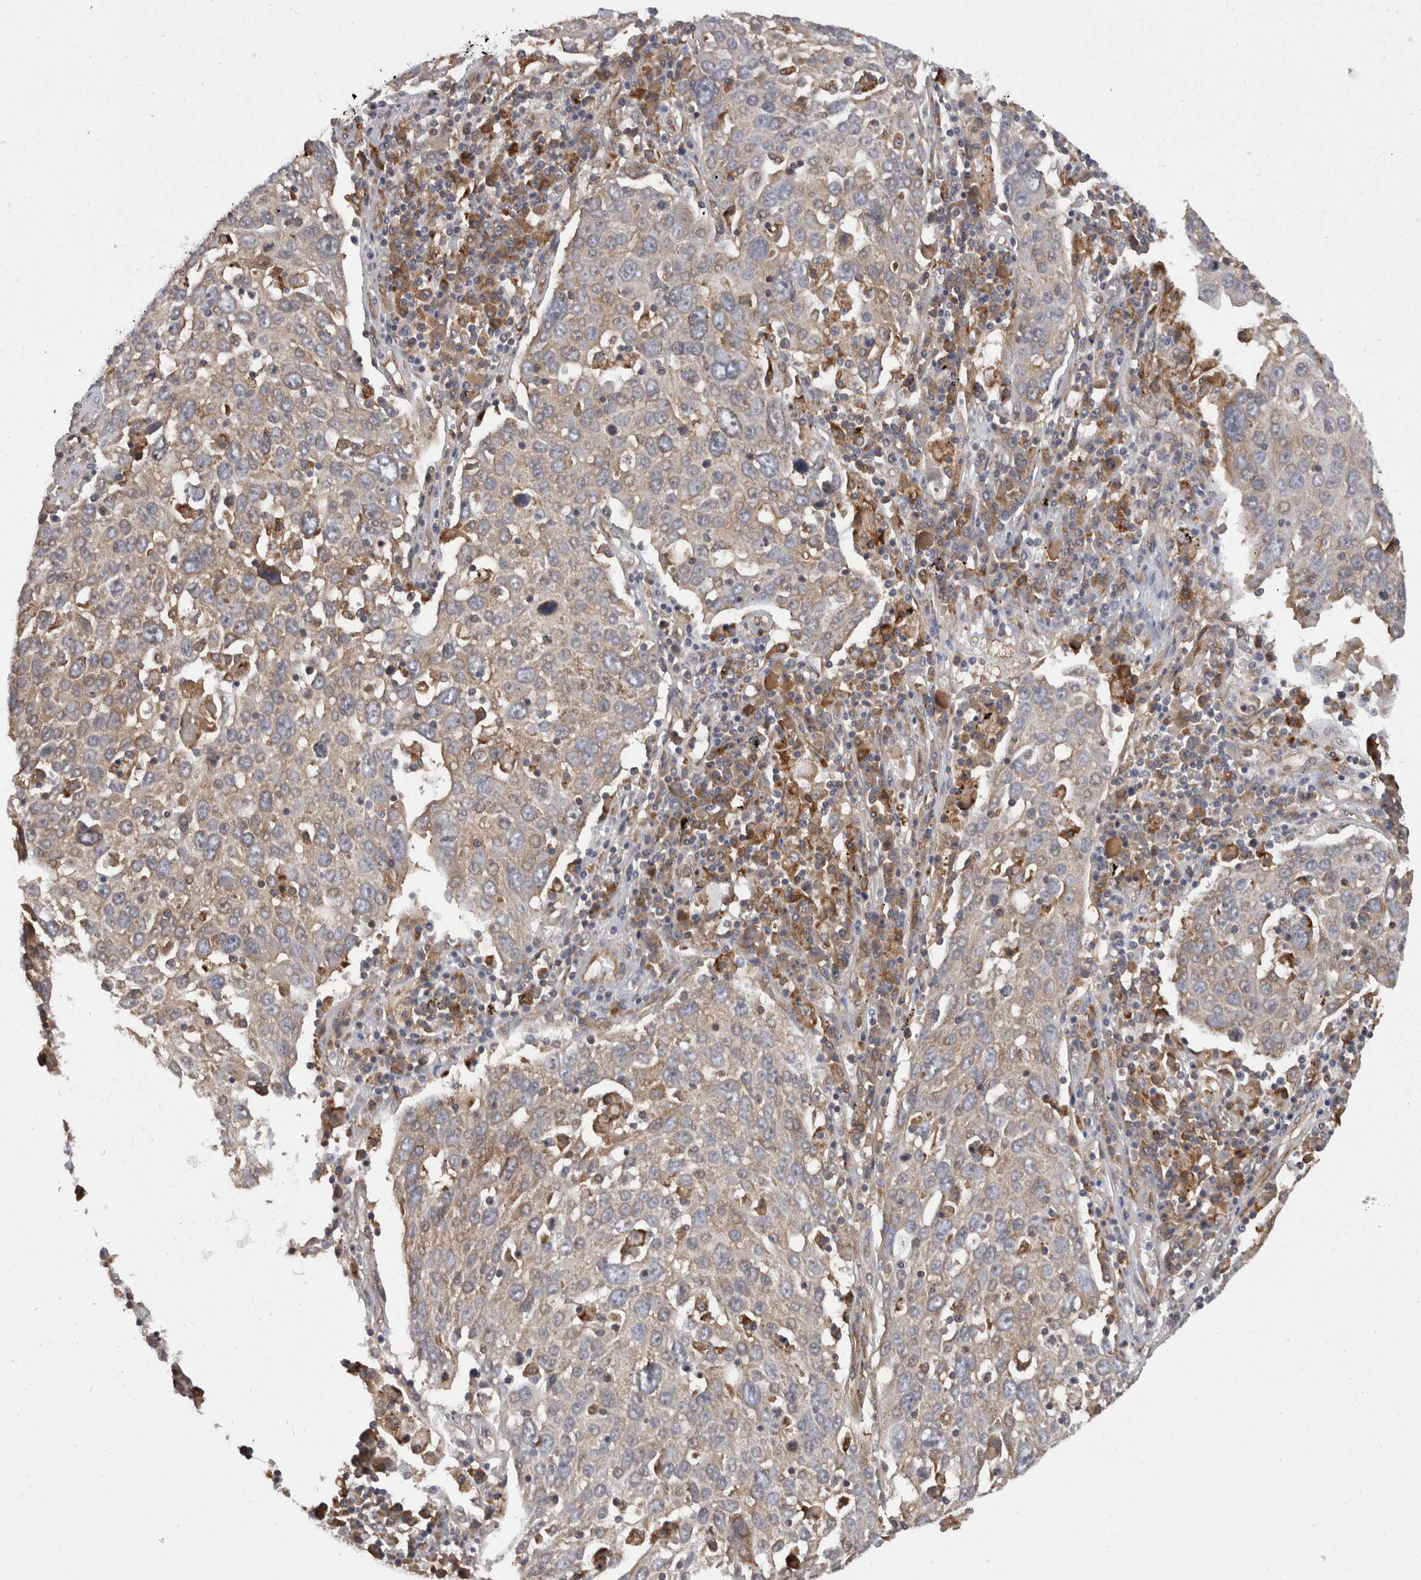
{"staining": {"intensity": "moderate", "quantity": "<25%", "location": "cytoplasmic/membranous"}, "tissue": "lung cancer", "cell_type": "Tumor cells", "image_type": "cancer", "snomed": [{"axis": "morphology", "description": "Squamous cell carcinoma, NOS"}, {"axis": "topography", "description": "Lung"}], "caption": "Squamous cell carcinoma (lung) was stained to show a protein in brown. There is low levels of moderate cytoplasmic/membranous positivity in approximately <25% of tumor cells.", "gene": "SMCR8", "patient": {"sex": "male", "age": 65}}